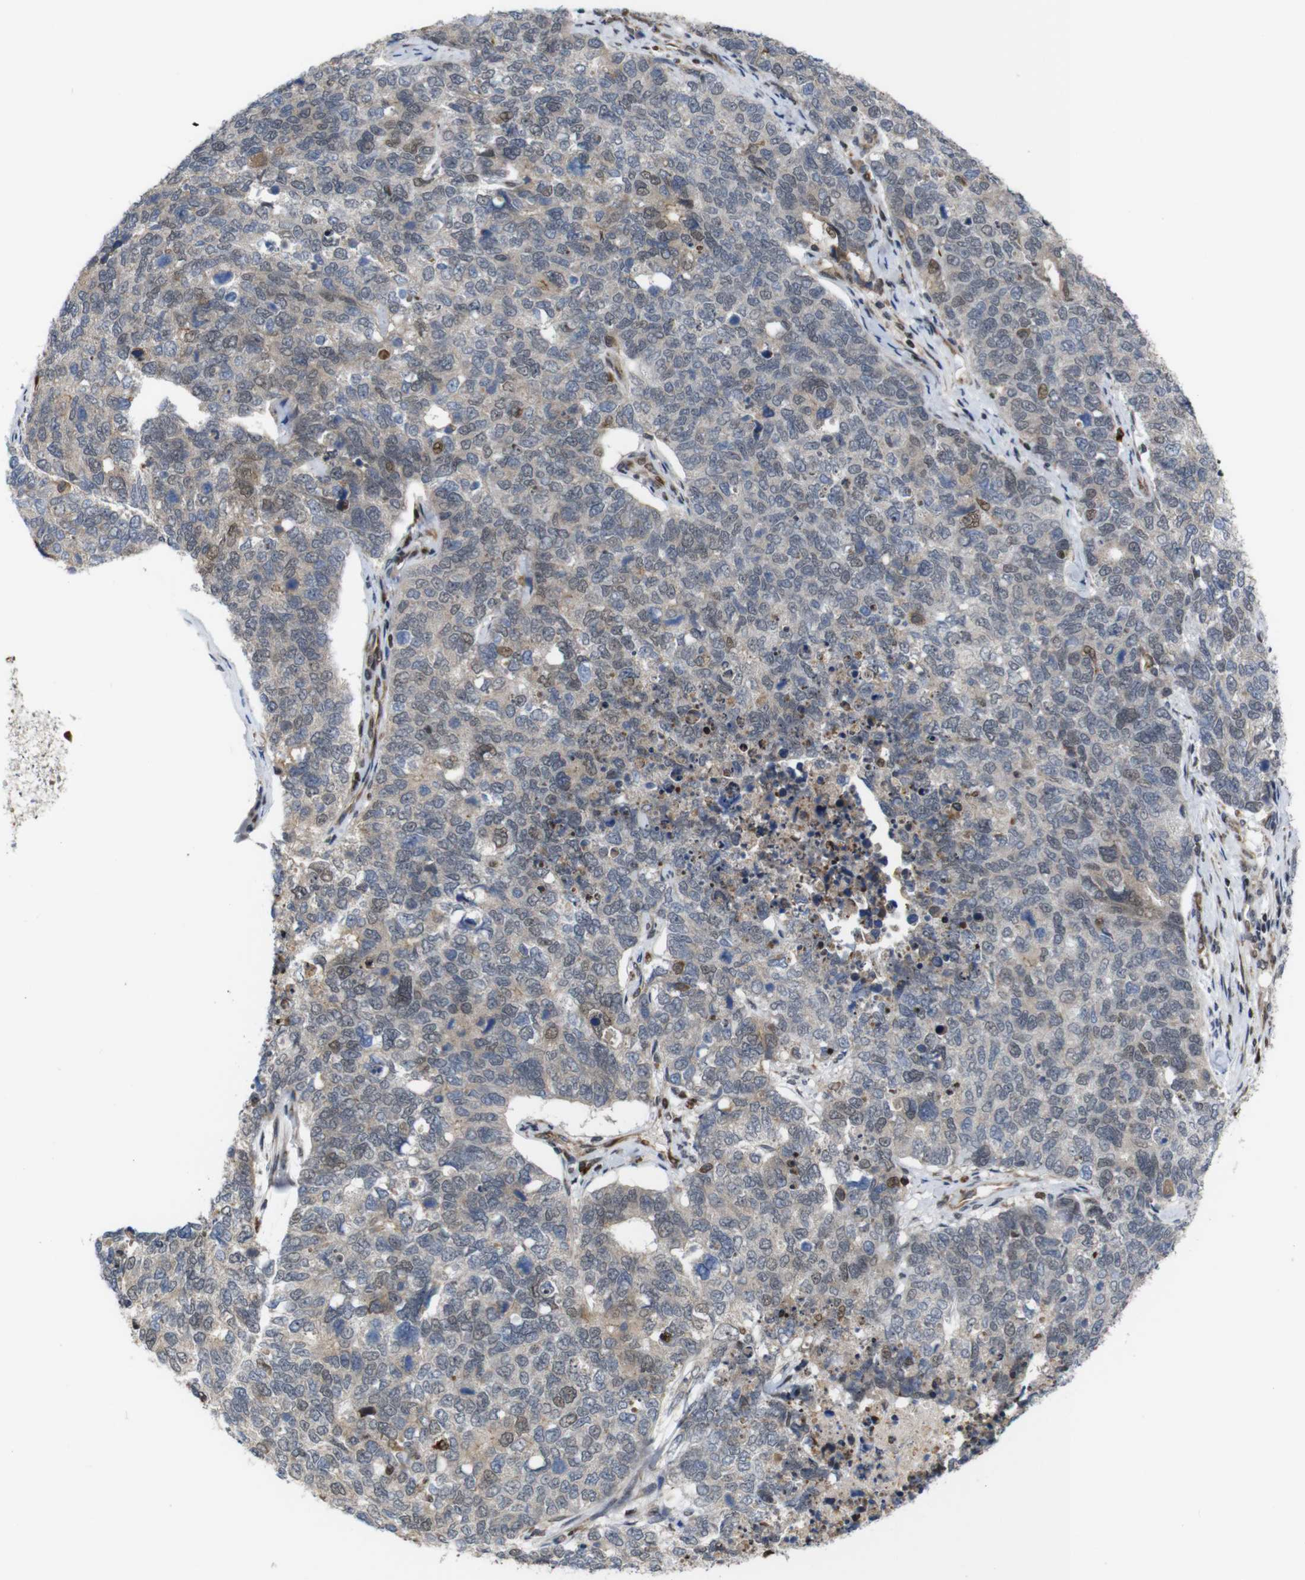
{"staining": {"intensity": "weak", "quantity": "<25%", "location": "nuclear"}, "tissue": "cervical cancer", "cell_type": "Tumor cells", "image_type": "cancer", "snomed": [{"axis": "morphology", "description": "Squamous cell carcinoma, NOS"}, {"axis": "topography", "description": "Cervix"}], "caption": "Tumor cells are negative for brown protein staining in squamous cell carcinoma (cervical).", "gene": "PTPN1", "patient": {"sex": "female", "age": 63}}